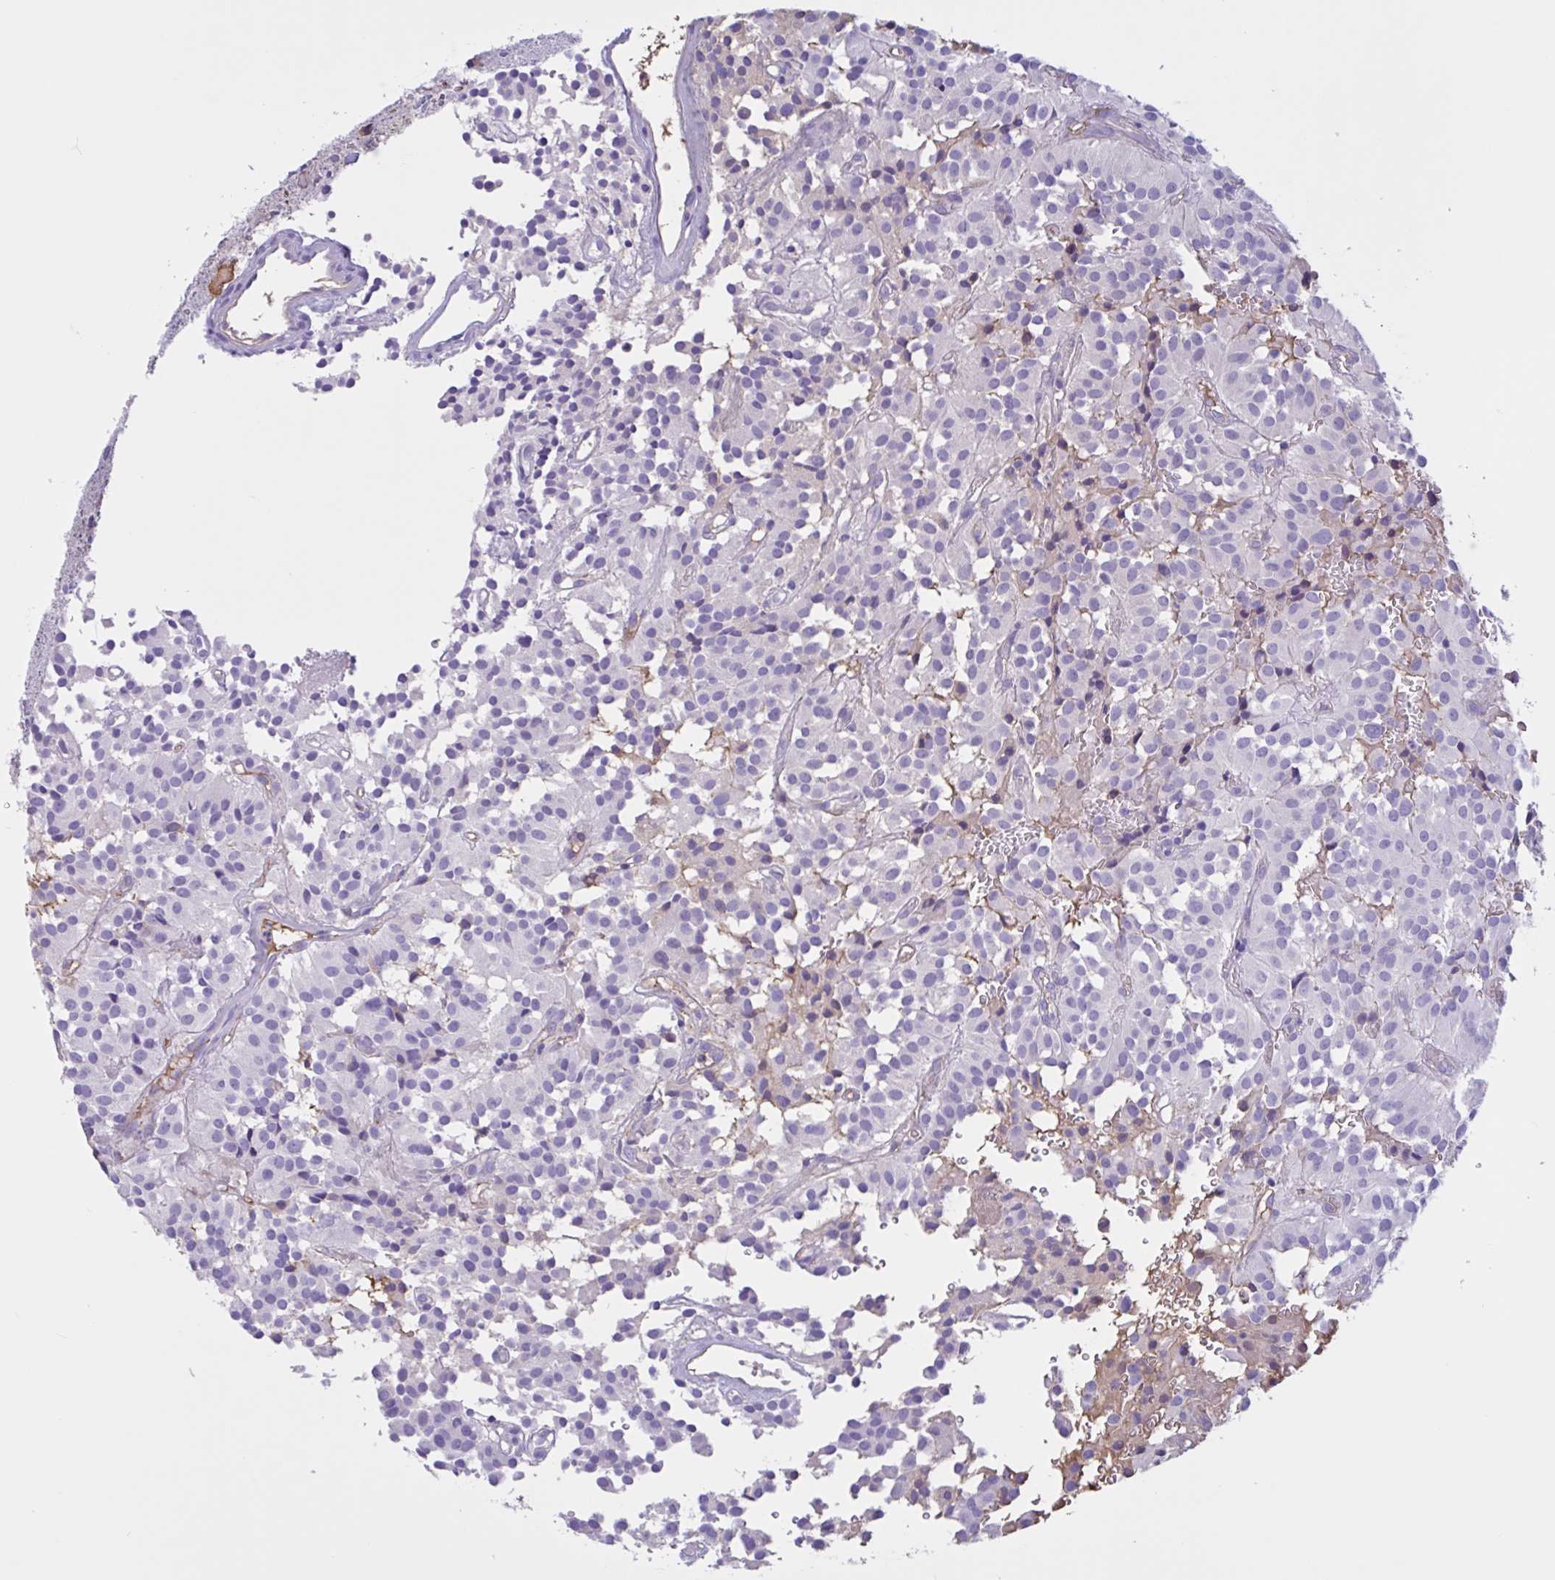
{"staining": {"intensity": "negative", "quantity": "none", "location": "none"}, "tissue": "glioma", "cell_type": "Tumor cells", "image_type": "cancer", "snomed": [{"axis": "morphology", "description": "Glioma, malignant, Low grade"}, {"axis": "topography", "description": "Brain"}], "caption": "Low-grade glioma (malignant) stained for a protein using IHC reveals no staining tumor cells.", "gene": "LARGE2", "patient": {"sex": "male", "age": 42}}